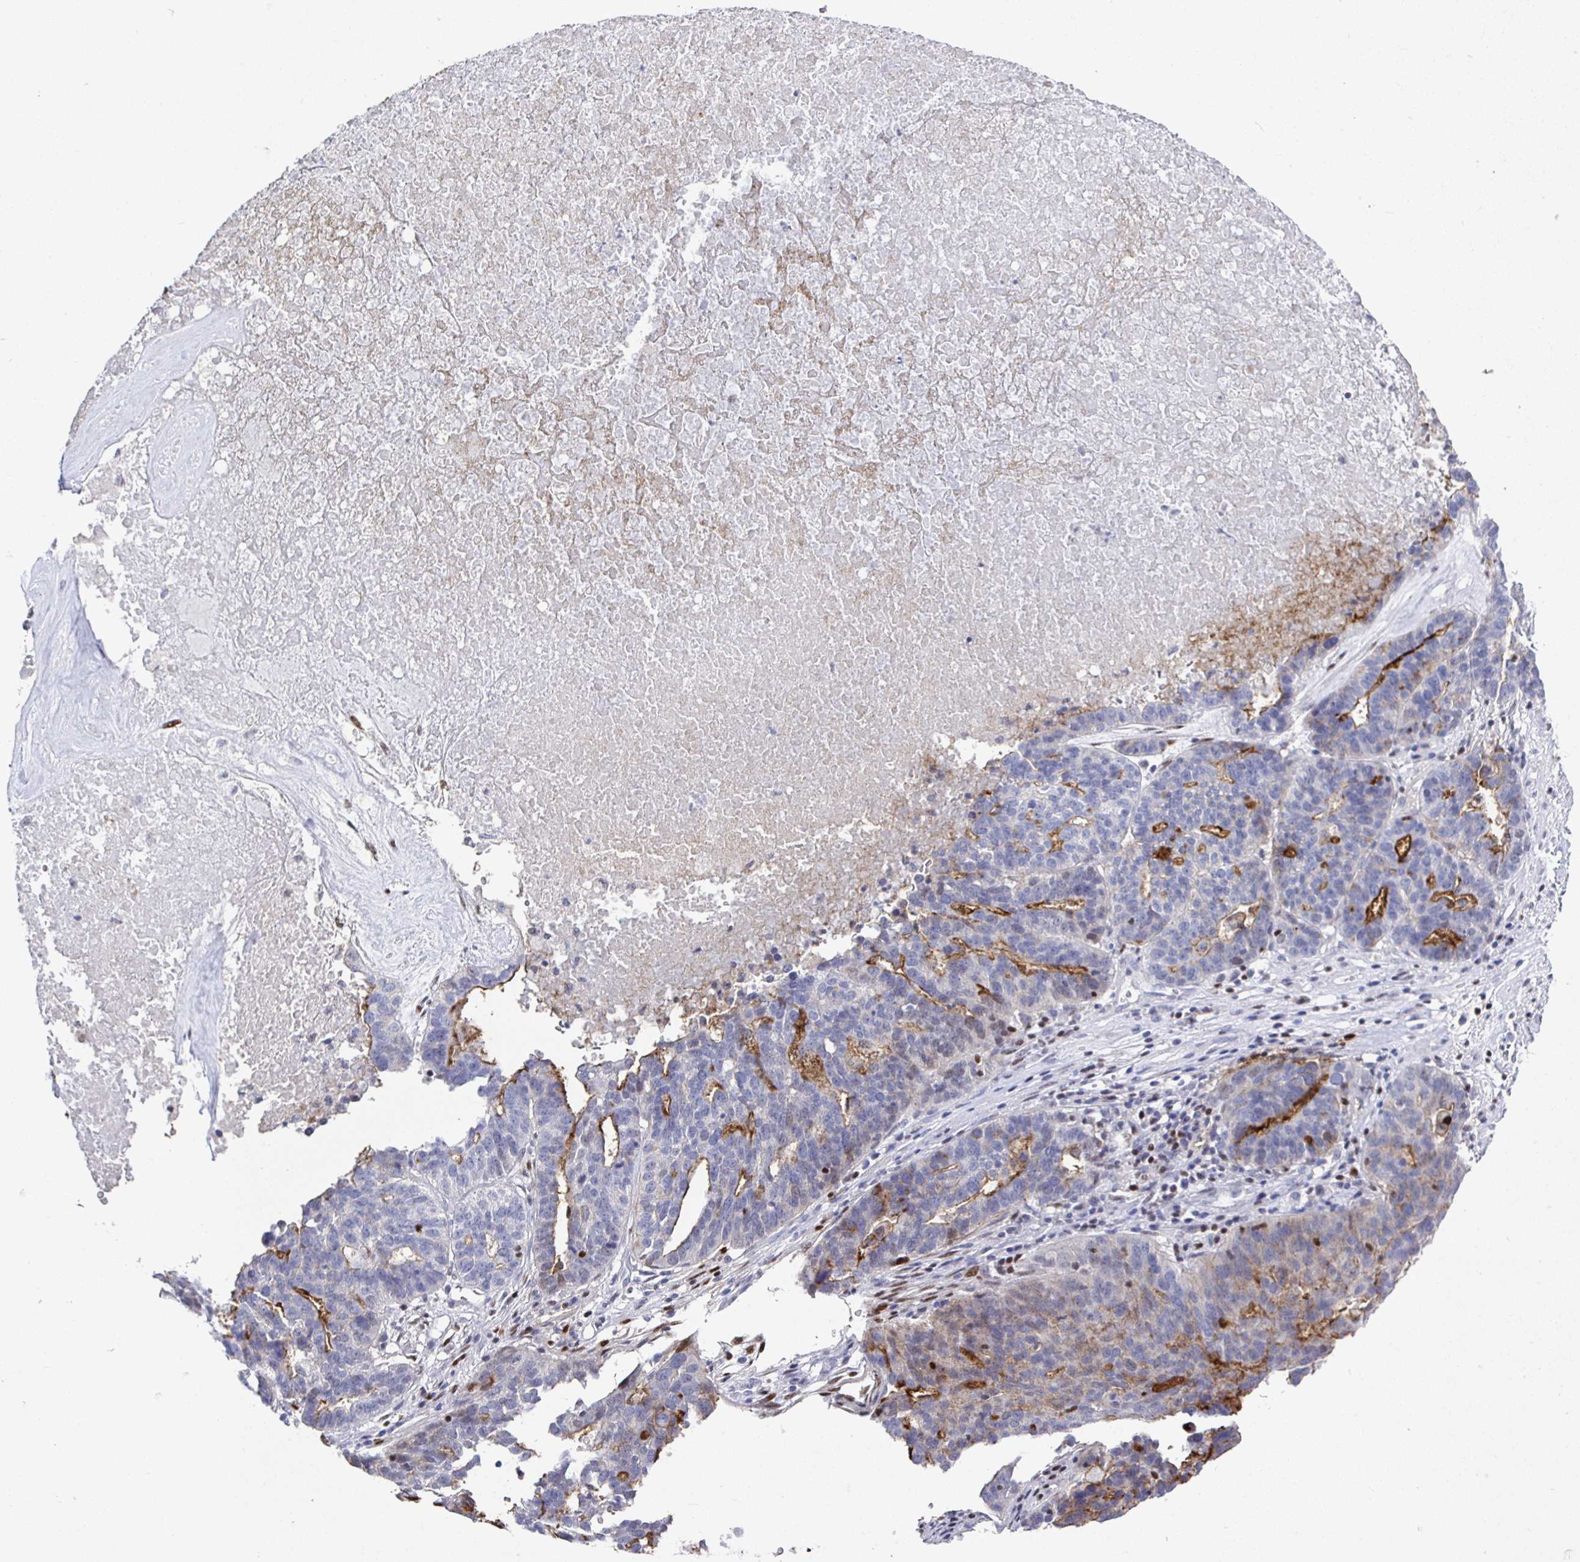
{"staining": {"intensity": "moderate", "quantity": "25%-75%", "location": "cytoplasmic/membranous"}, "tissue": "ovarian cancer", "cell_type": "Tumor cells", "image_type": "cancer", "snomed": [{"axis": "morphology", "description": "Cystadenocarcinoma, serous, NOS"}, {"axis": "topography", "description": "Ovary"}], "caption": "IHC histopathology image of human serous cystadenocarcinoma (ovarian) stained for a protein (brown), which reveals medium levels of moderate cytoplasmic/membranous expression in about 25%-75% of tumor cells.", "gene": "RUNX2", "patient": {"sex": "female", "age": 59}}